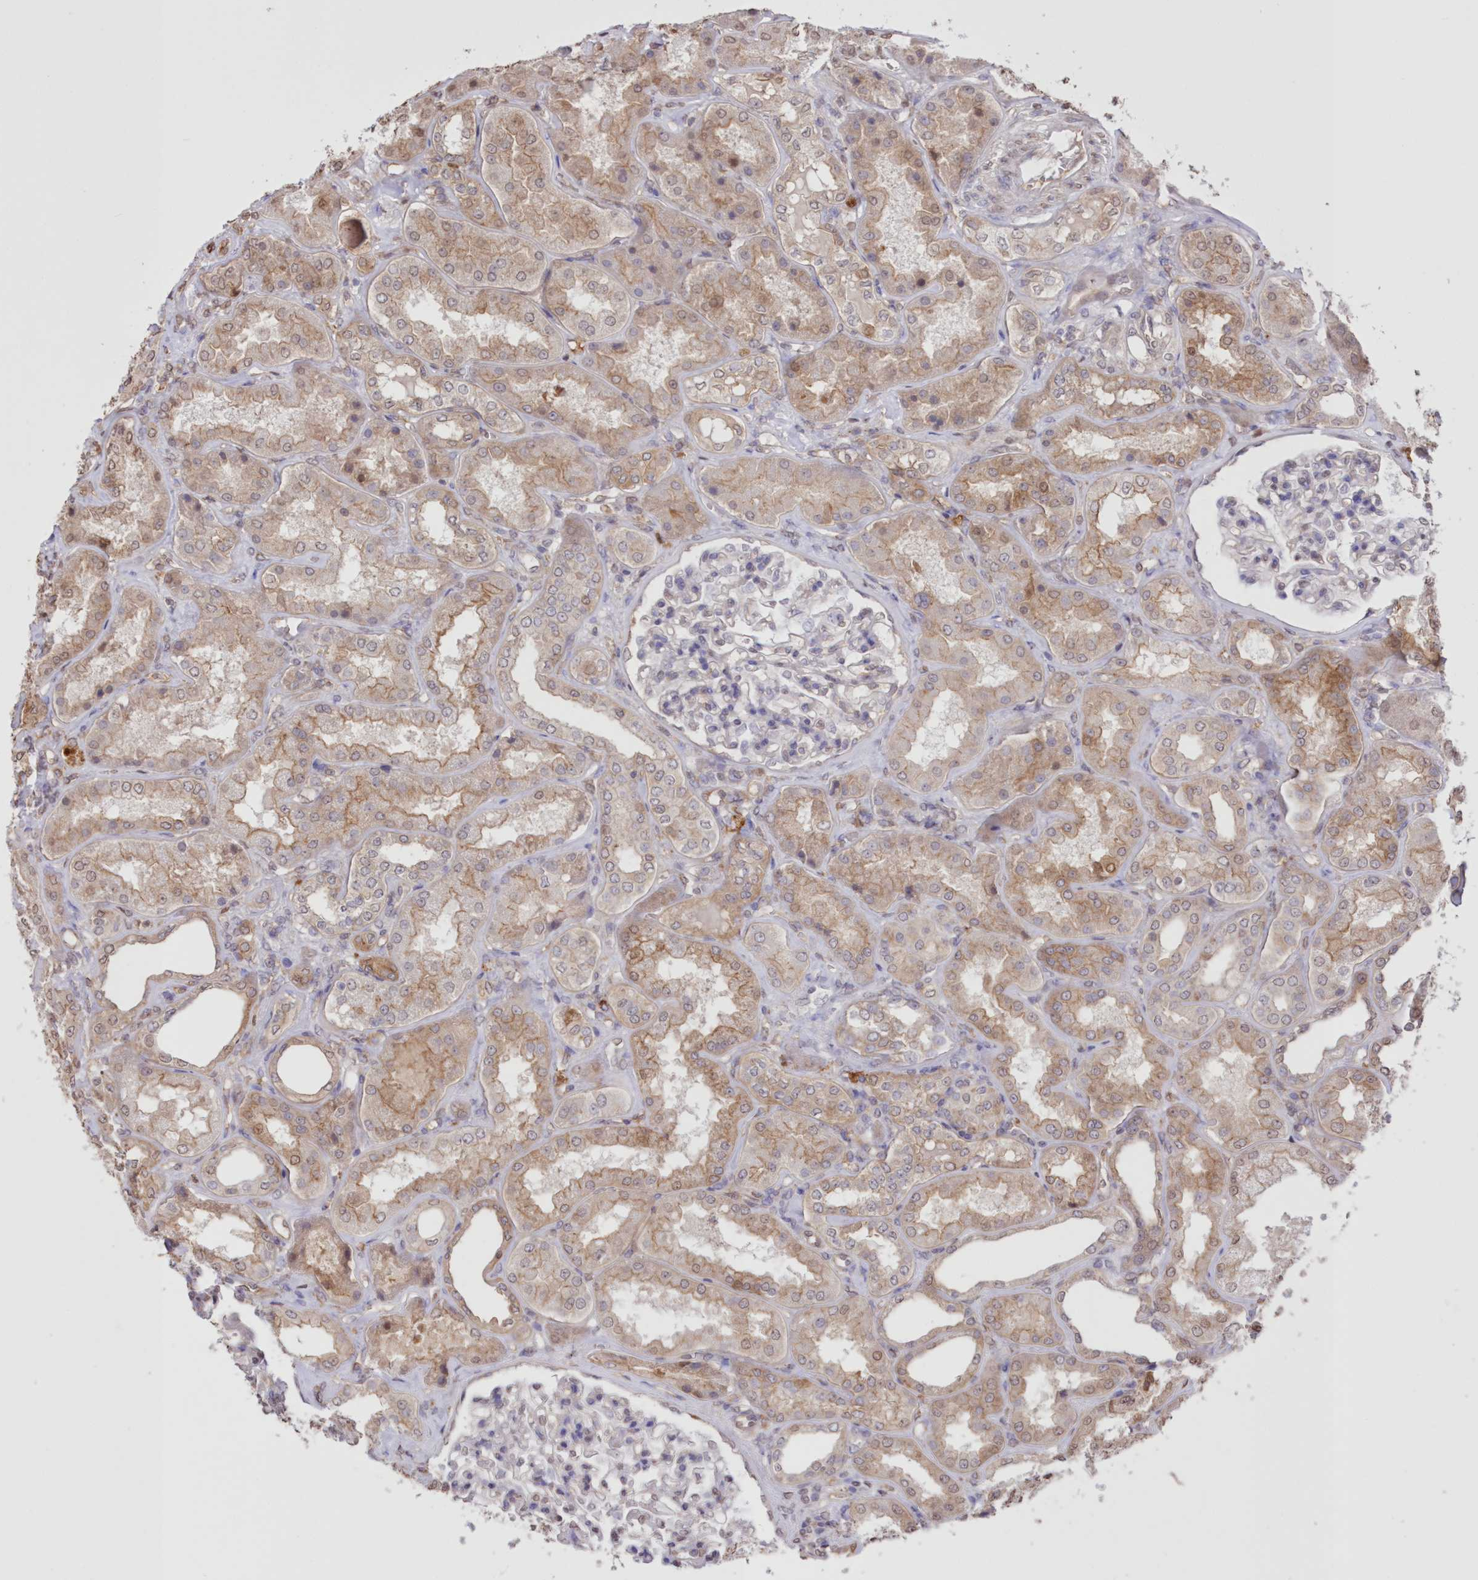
{"staining": {"intensity": "weak", "quantity": "25%-75%", "location": "cytoplasmic/membranous"}, "tissue": "kidney", "cell_type": "Cells in glomeruli", "image_type": "normal", "snomed": [{"axis": "morphology", "description": "Normal tissue, NOS"}, {"axis": "topography", "description": "Kidney"}], "caption": "A brown stain highlights weak cytoplasmic/membranous expression of a protein in cells in glomeruli of normal kidney.", "gene": "FCHO2", "patient": {"sex": "female", "age": 56}}